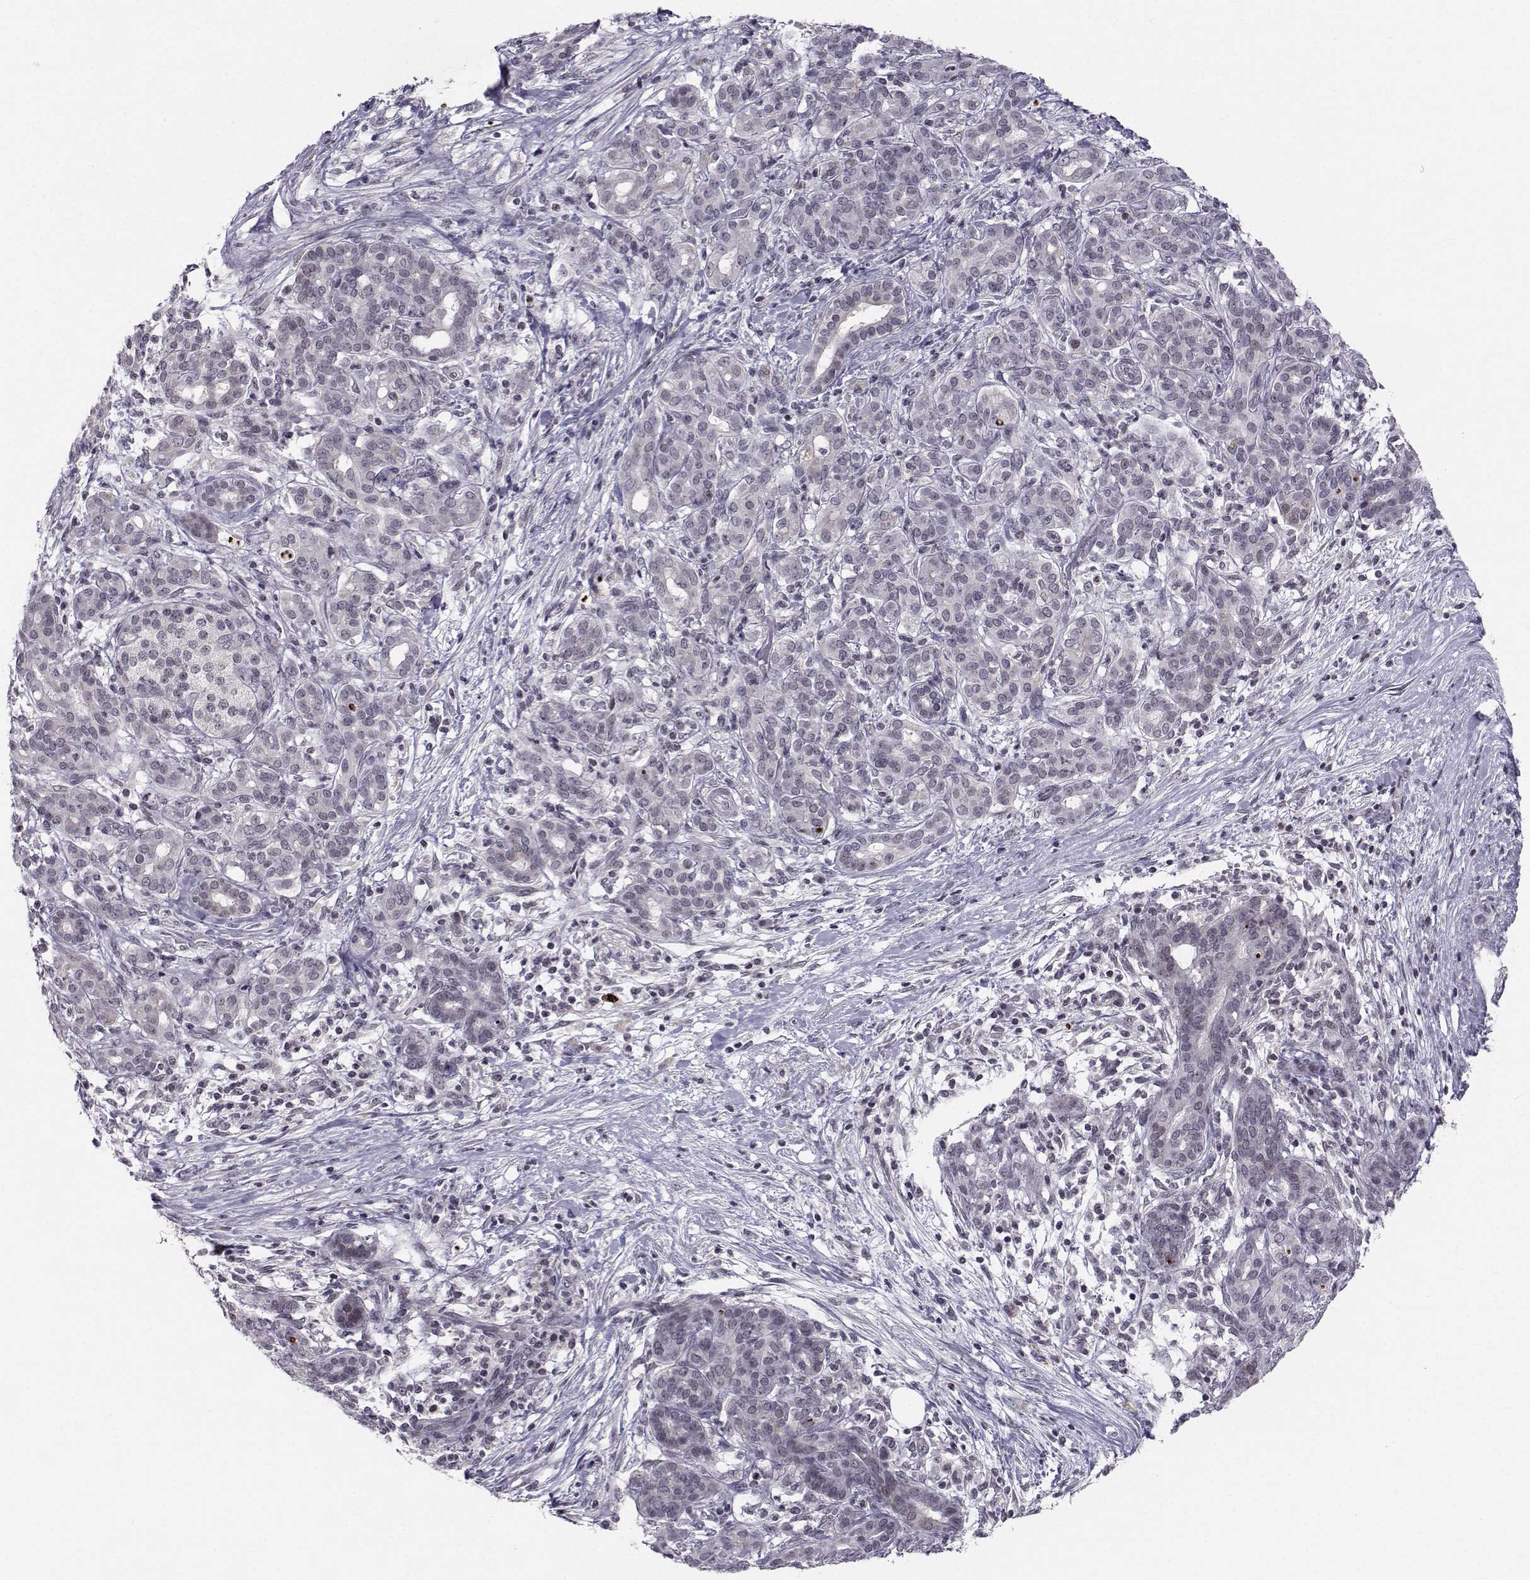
{"staining": {"intensity": "negative", "quantity": "none", "location": "none"}, "tissue": "pancreatic cancer", "cell_type": "Tumor cells", "image_type": "cancer", "snomed": [{"axis": "morphology", "description": "Adenocarcinoma, NOS"}, {"axis": "topography", "description": "Pancreas"}], "caption": "Pancreatic adenocarcinoma stained for a protein using immunohistochemistry (IHC) exhibits no positivity tumor cells.", "gene": "MARCHF4", "patient": {"sex": "male", "age": 44}}